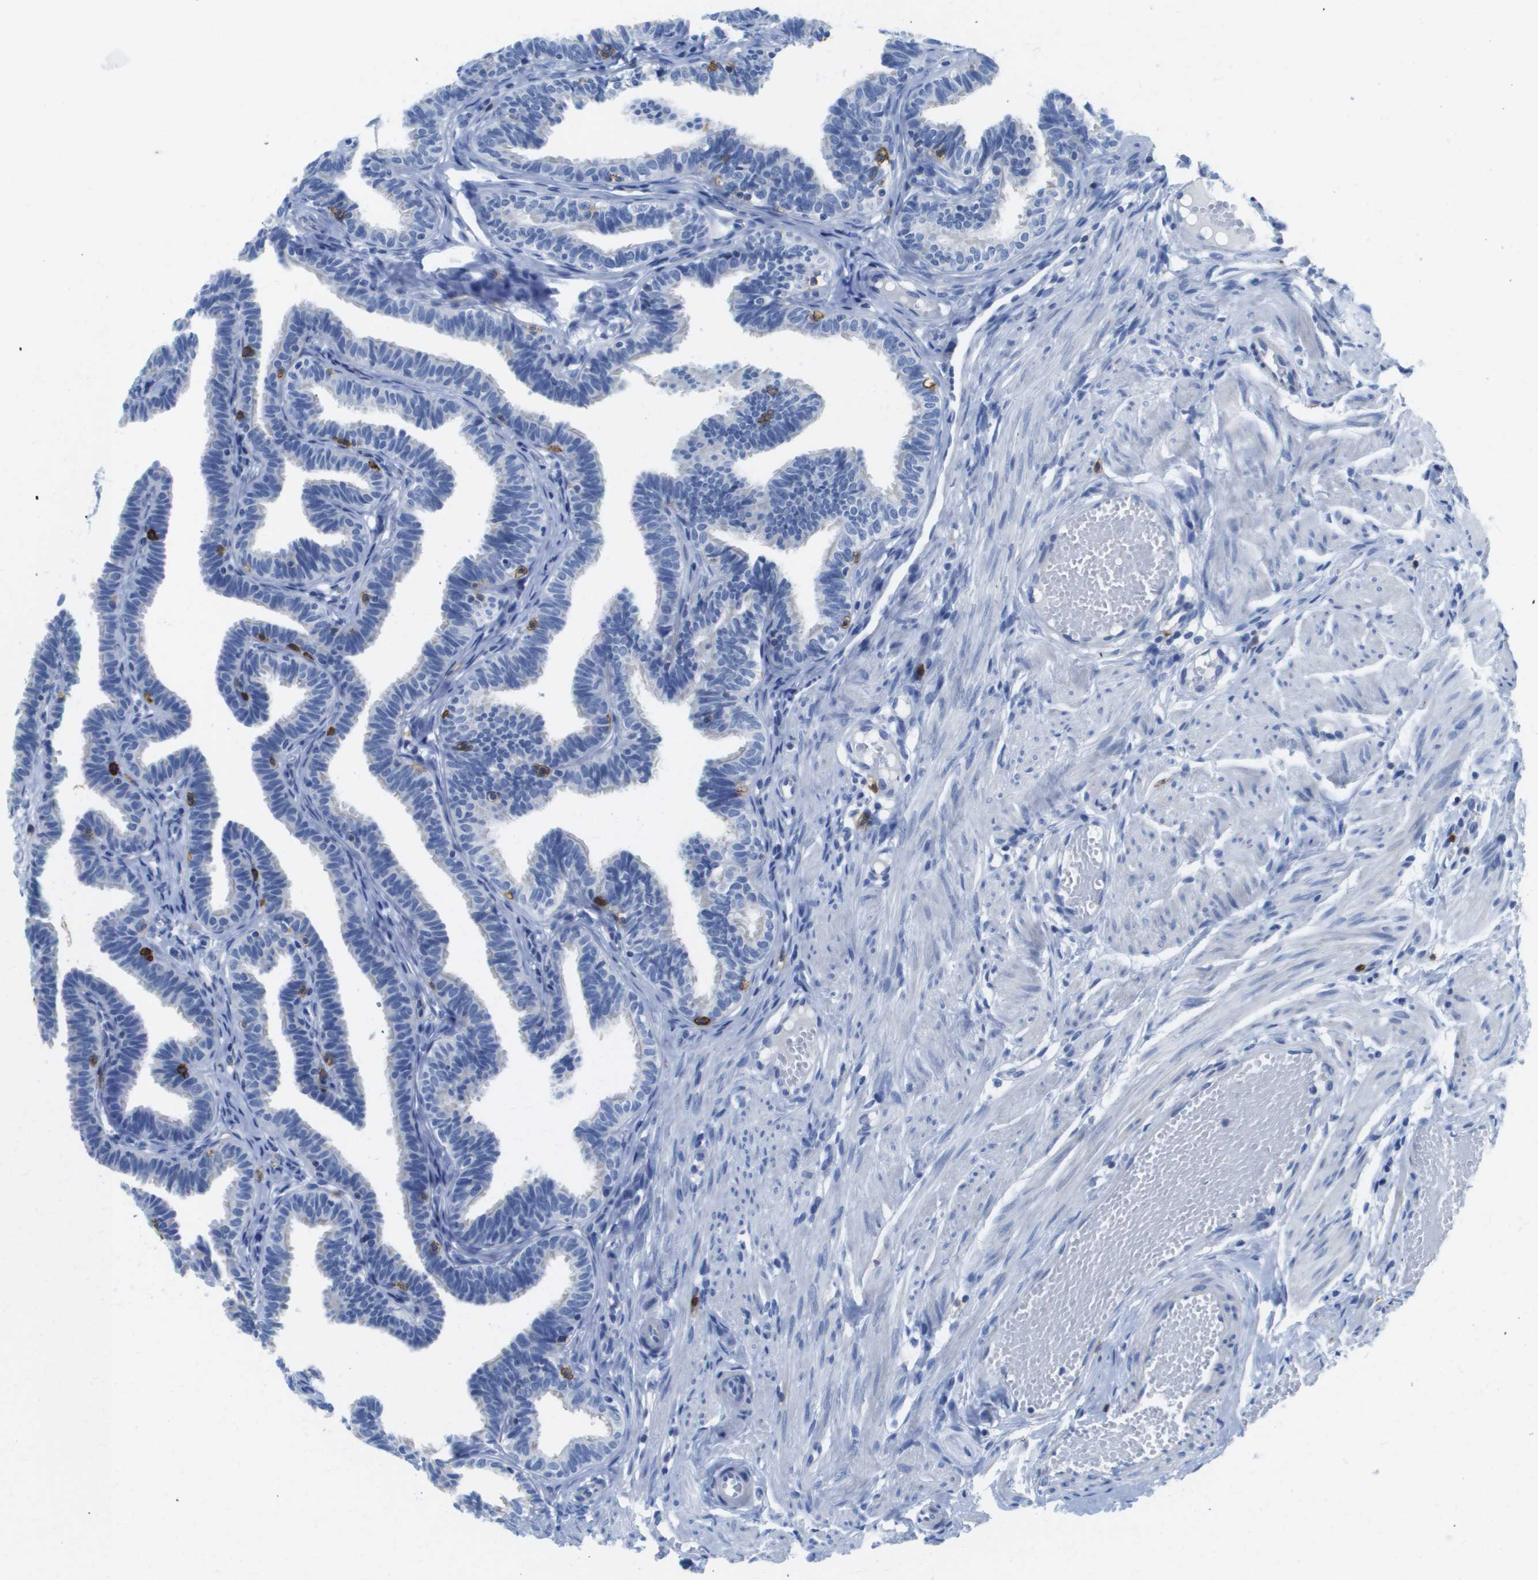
{"staining": {"intensity": "negative", "quantity": "none", "location": "none"}, "tissue": "fallopian tube", "cell_type": "Glandular cells", "image_type": "normal", "snomed": [{"axis": "morphology", "description": "Normal tissue, NOS"}, {"axis": "topography", "description": "Fallopian tube"}, {"axis": "topography", "description": "Ovary"}], "caption": "There is no significant staining in glandular cells of fallopian tube. Brightfield microscopy of IHC stained with DAB (3,3'-diaminobenzidine) (brown) and hematoxylin (blue), captured at high magnification.", "gene": "MS4A1", "patient": {"sex": "female", "age": 23}}